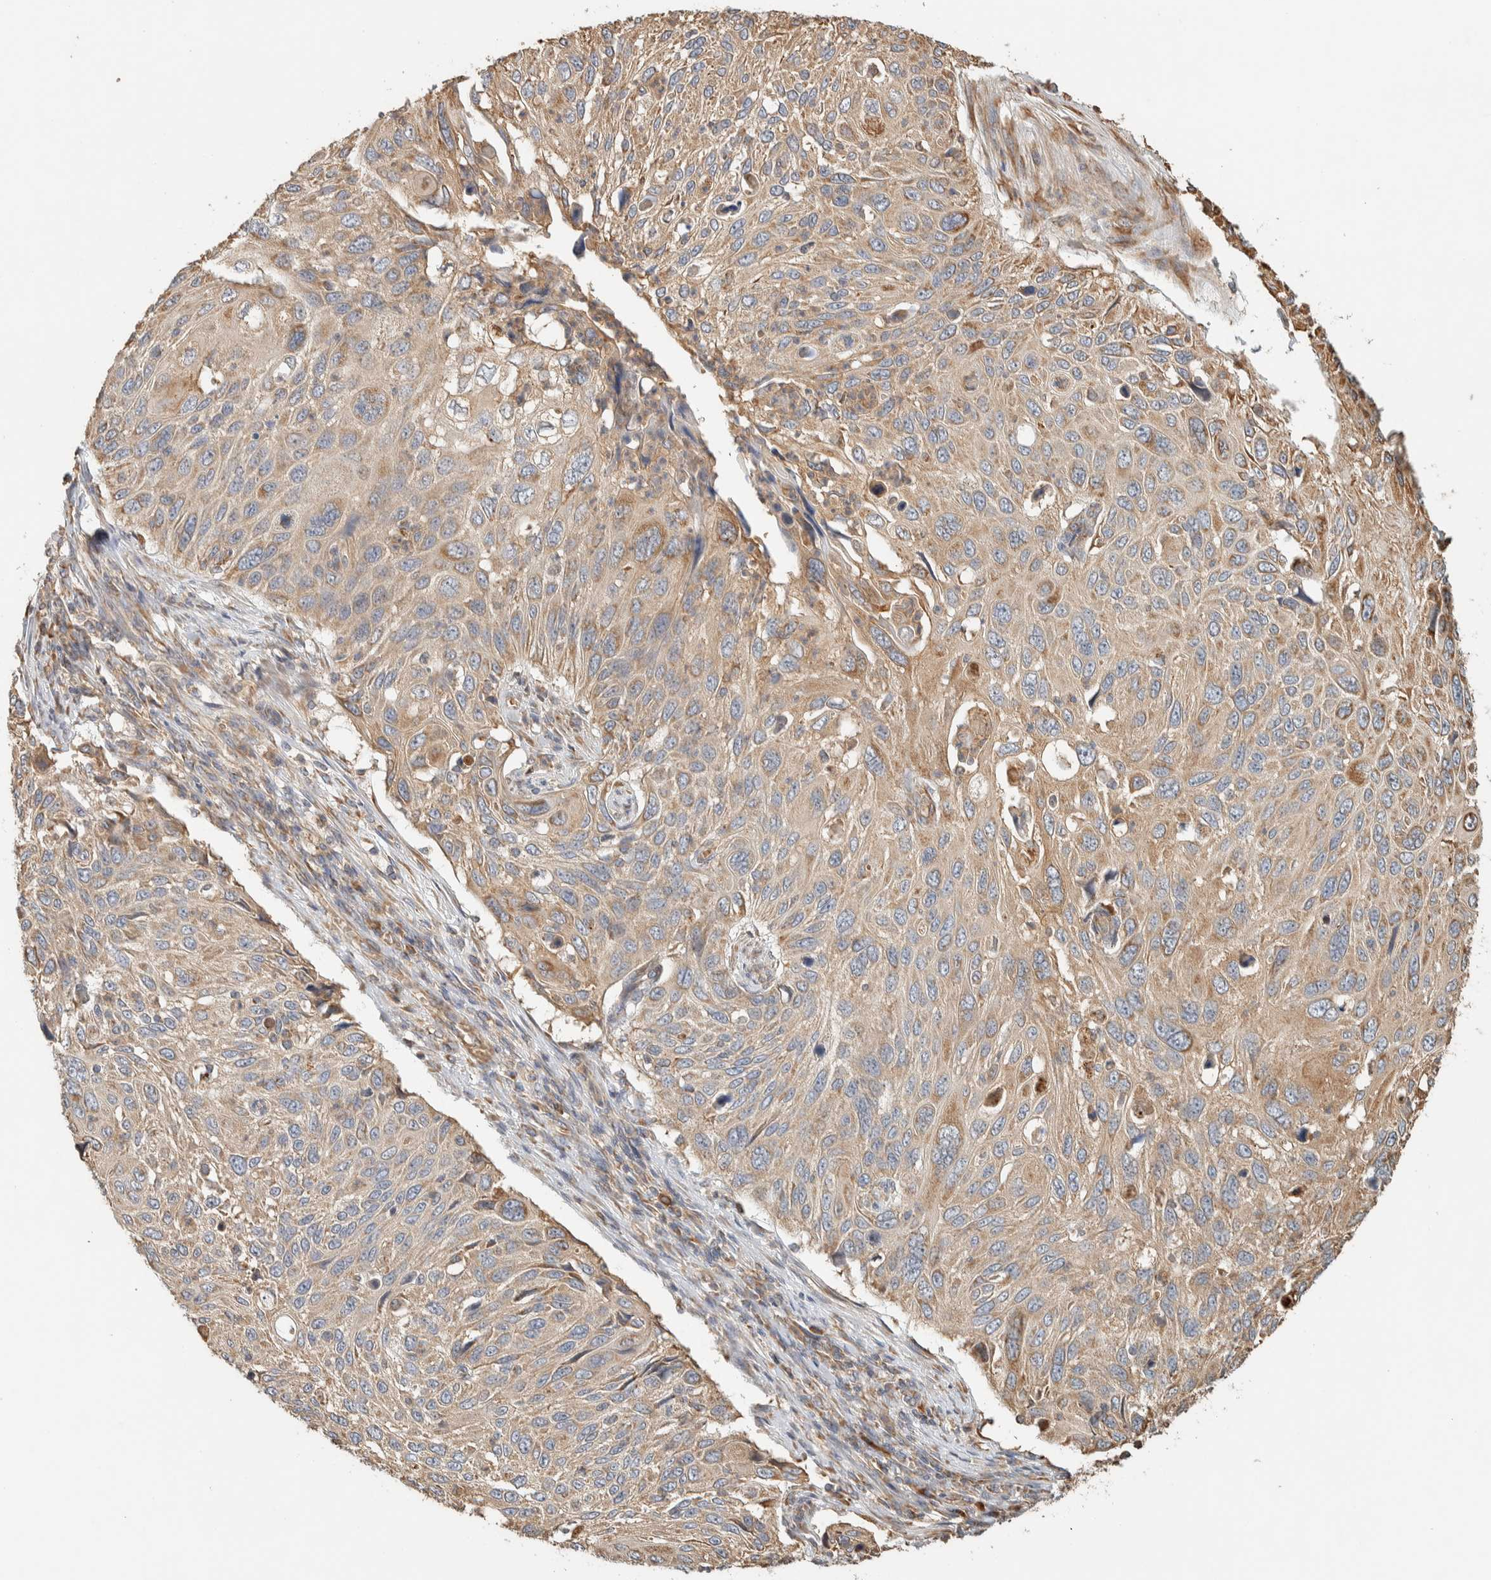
{"staining": {"intensity": "moderate", "quantity": ">75%", "location": "cytoplasmic/membranous"}, "tissue": "cervical cancer", "cell_type": "Tumor cells", "image_type": "cancer", "snomed": [{"axis": "morphology", "description": "Squamous cell carcinoma, NOS"}, {"axis": "topography", "description": "Cervix"}], "caption": "Immunohistochemistry of cervical cancer (squamous cell carcinoma) exhibits medium levels of moderate cytoplasmic/membranous staining in approximately >75% of tumor cells.", "gene": "RAB11FIP1", "patient": {"sex": "female", "age": 70}}